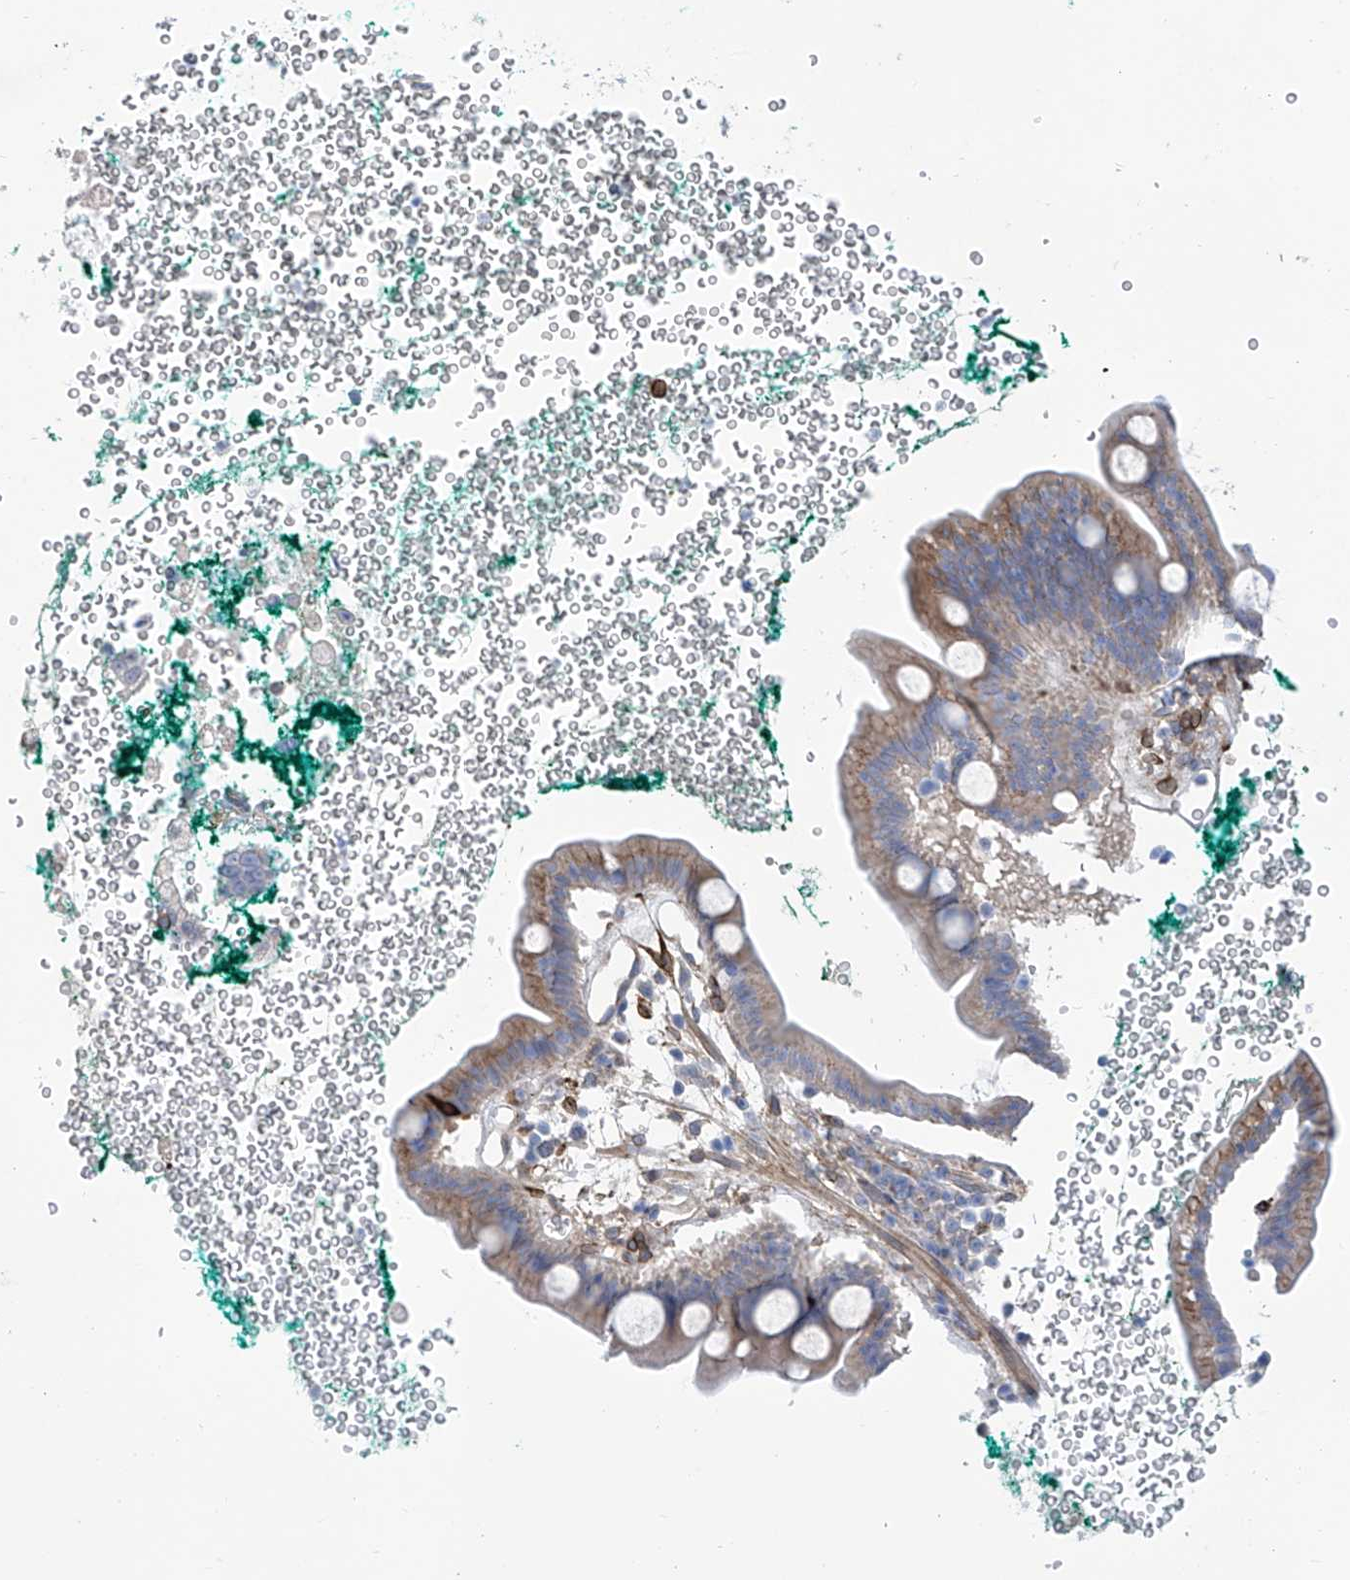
{"staining": {"intensity": "weak", "quantity": ">75%", "location": "cytoplasmic/membranous"}, "tissue": "pancreatic cancer", "cell_type": "Tumor cells", "image_type": "cancer", "snomed": [{"axis": "morphology", "description": "Adenocarcinoma, NOS"}, {"axis": "topography", "description": "Pancreas"}], "caption": "Immunohistochemistry (IHC) staining of pancreatic cancer (adenocarcinoma), which reveals low levels of weak cytoplasmic/membranous expression in approximately >75% of tumor cells indicating weak cytoplasmic/membranous protein expression. The staining was performed using DAB (3,3'-diaminobenzidine) (brown) for protein detection and nuclei were counterstained in hematoxylin (blue).", "gene": "TNN", "patient": {"sex": "male", "age": 53}}